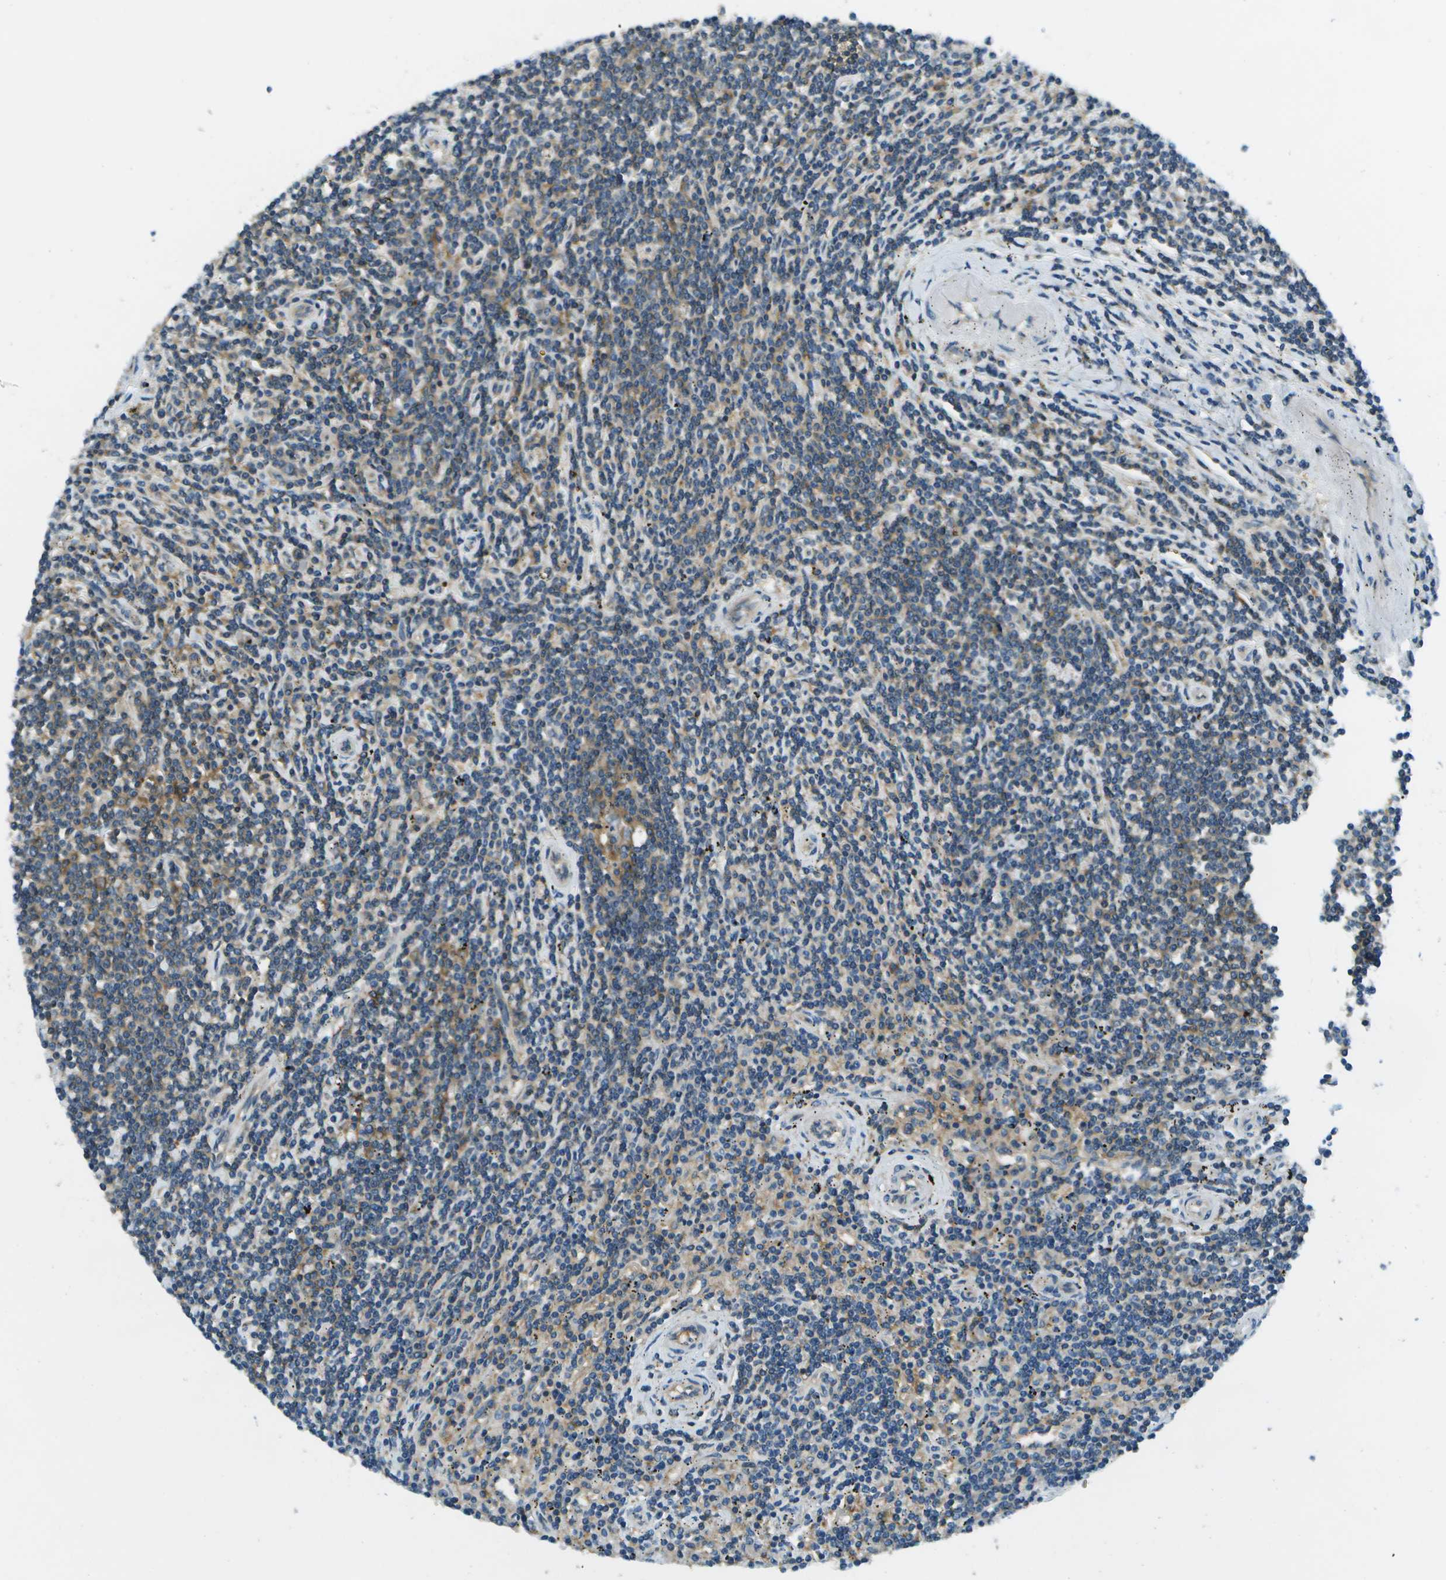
{"staining": {"intensity": "moderate", "quantity": "<25%", "location": "cytoplasmic/membranous"}, "tissue": "lymphoma", "cell_type": "Tumor cells", "image_type": "cancer", "snomed": [{"axis": "morphology", "description": "Malignant lymphoma, non-Hodgkin's type, Low grade"}, {"axis": "topography", "description": "Spleen"}], "caption": "A brown stain highlights moderate cytoplasmic/membranous staining of a protein in lymphoma tumor cells.", "gene": "CTIF", "patient": {"sex": "male", "age": 76}}